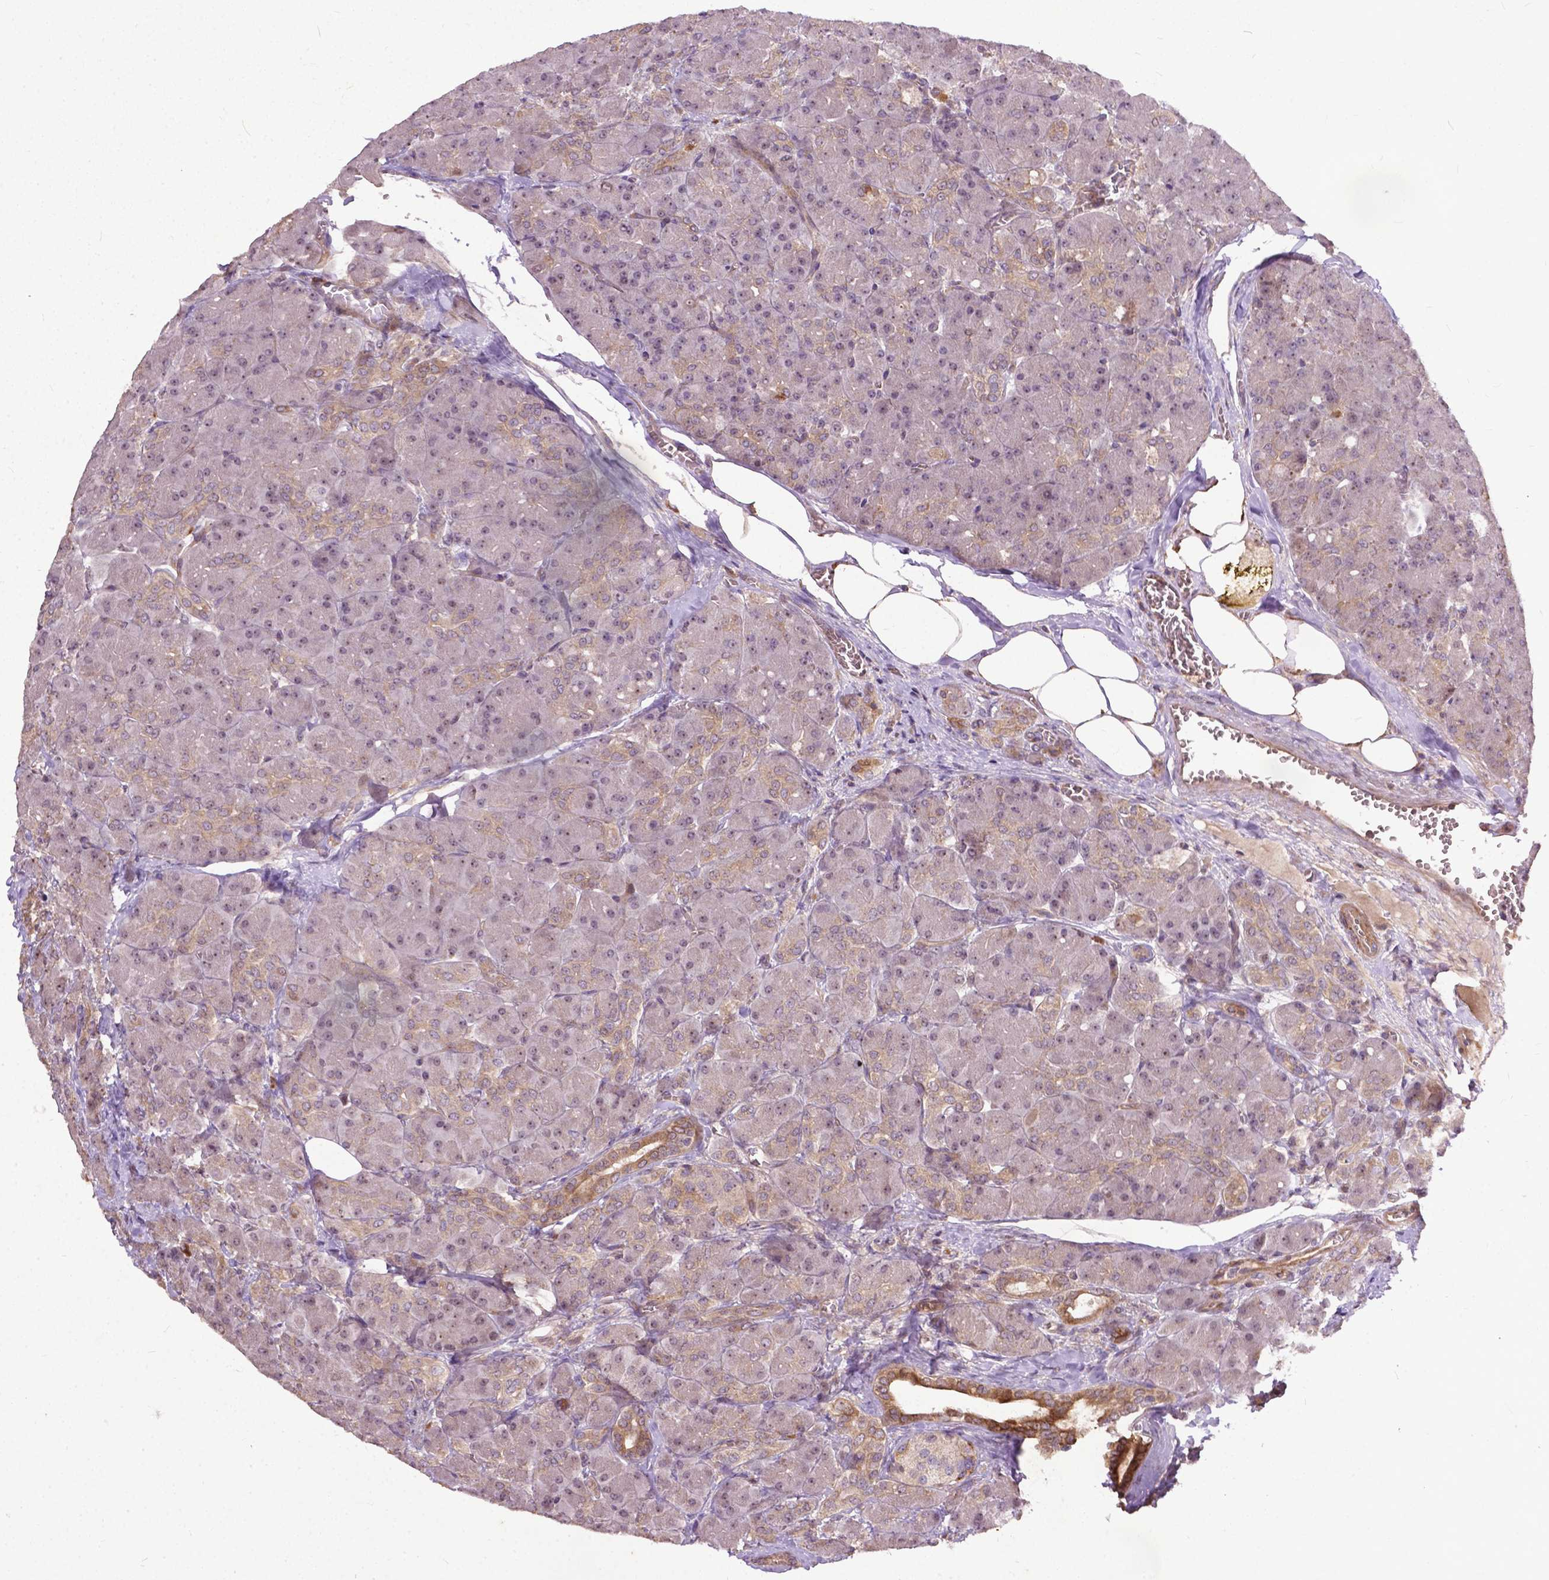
{"staining": {"intensity": "strong", "quantity": "<25%", "location": "cytoplasmic/membranous"}, "tissue": "pancreas", "cell_type": "Exocrine glandular cells", "image_type": "normal", "snomed": [{"axis": "morphology", "description": "Normal tissue, NOS"}, {"axis": "topography", "description": "Pancreas"}], "caption": "This micrograph reveals immunohistochemistry staining of benign human pancreas, with medium strong cytoplasmic/membranous expression in about <25% of exocrine glandular cells.", "gene": "PARP3", "patient": {"sex": "male", "age": 55}}